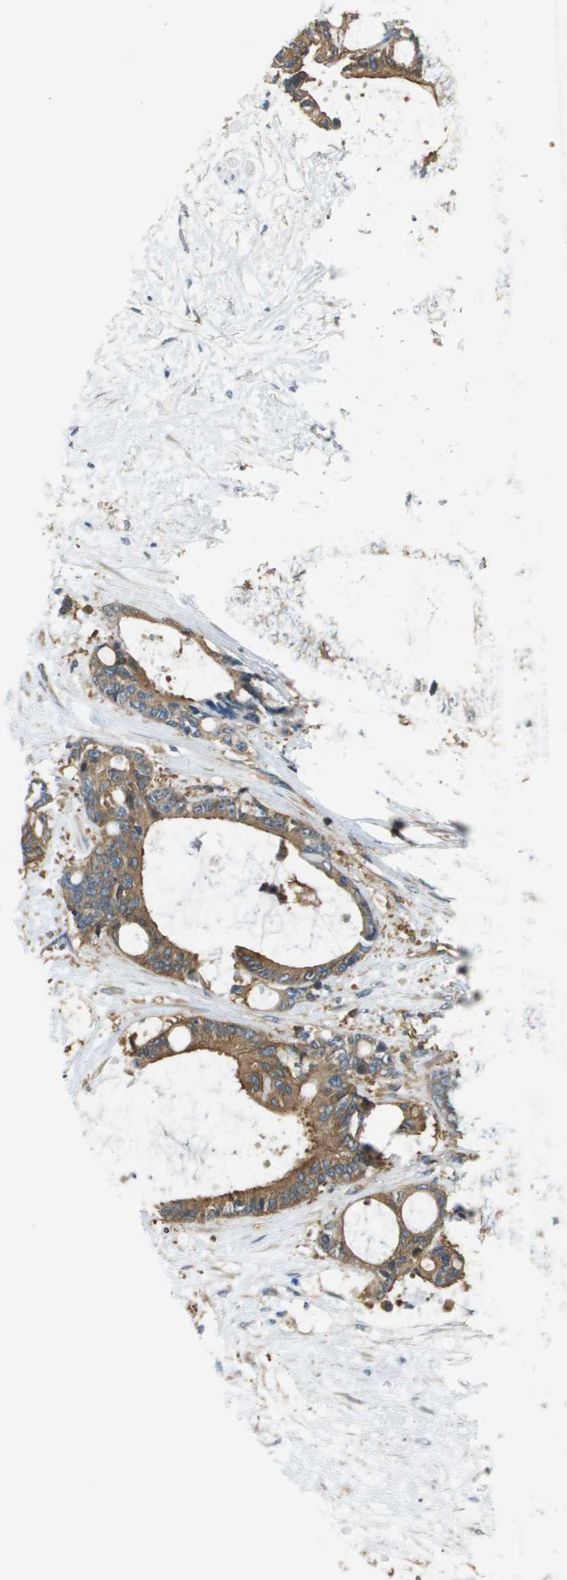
{"staining": {"intensity": "moderate", "quantity": ">75%", "location": "cytoplasmic/membranous"}, "tissue": "liver cancer", "cell_type": "Tumor cells", "image_type": "cancer", "snomed": [{"axis": "morphology", "description": "Normal tissue, NOS"}, {"axis": "morphology", "description": "Cholangiocarcinoma"}, {"axis": "topography", "description": "Liver"}, {"axis": "topography", "description": "Peripheral nerve tissue"}], "caption": "Liver cancer tissue shows moderate cytoplasmic/membranous positivity in about >75% of tumor cells, visualized by immunohistochemistry.", "gene": "CORO1B", "patient": {"sex": "female", "age": 73}}